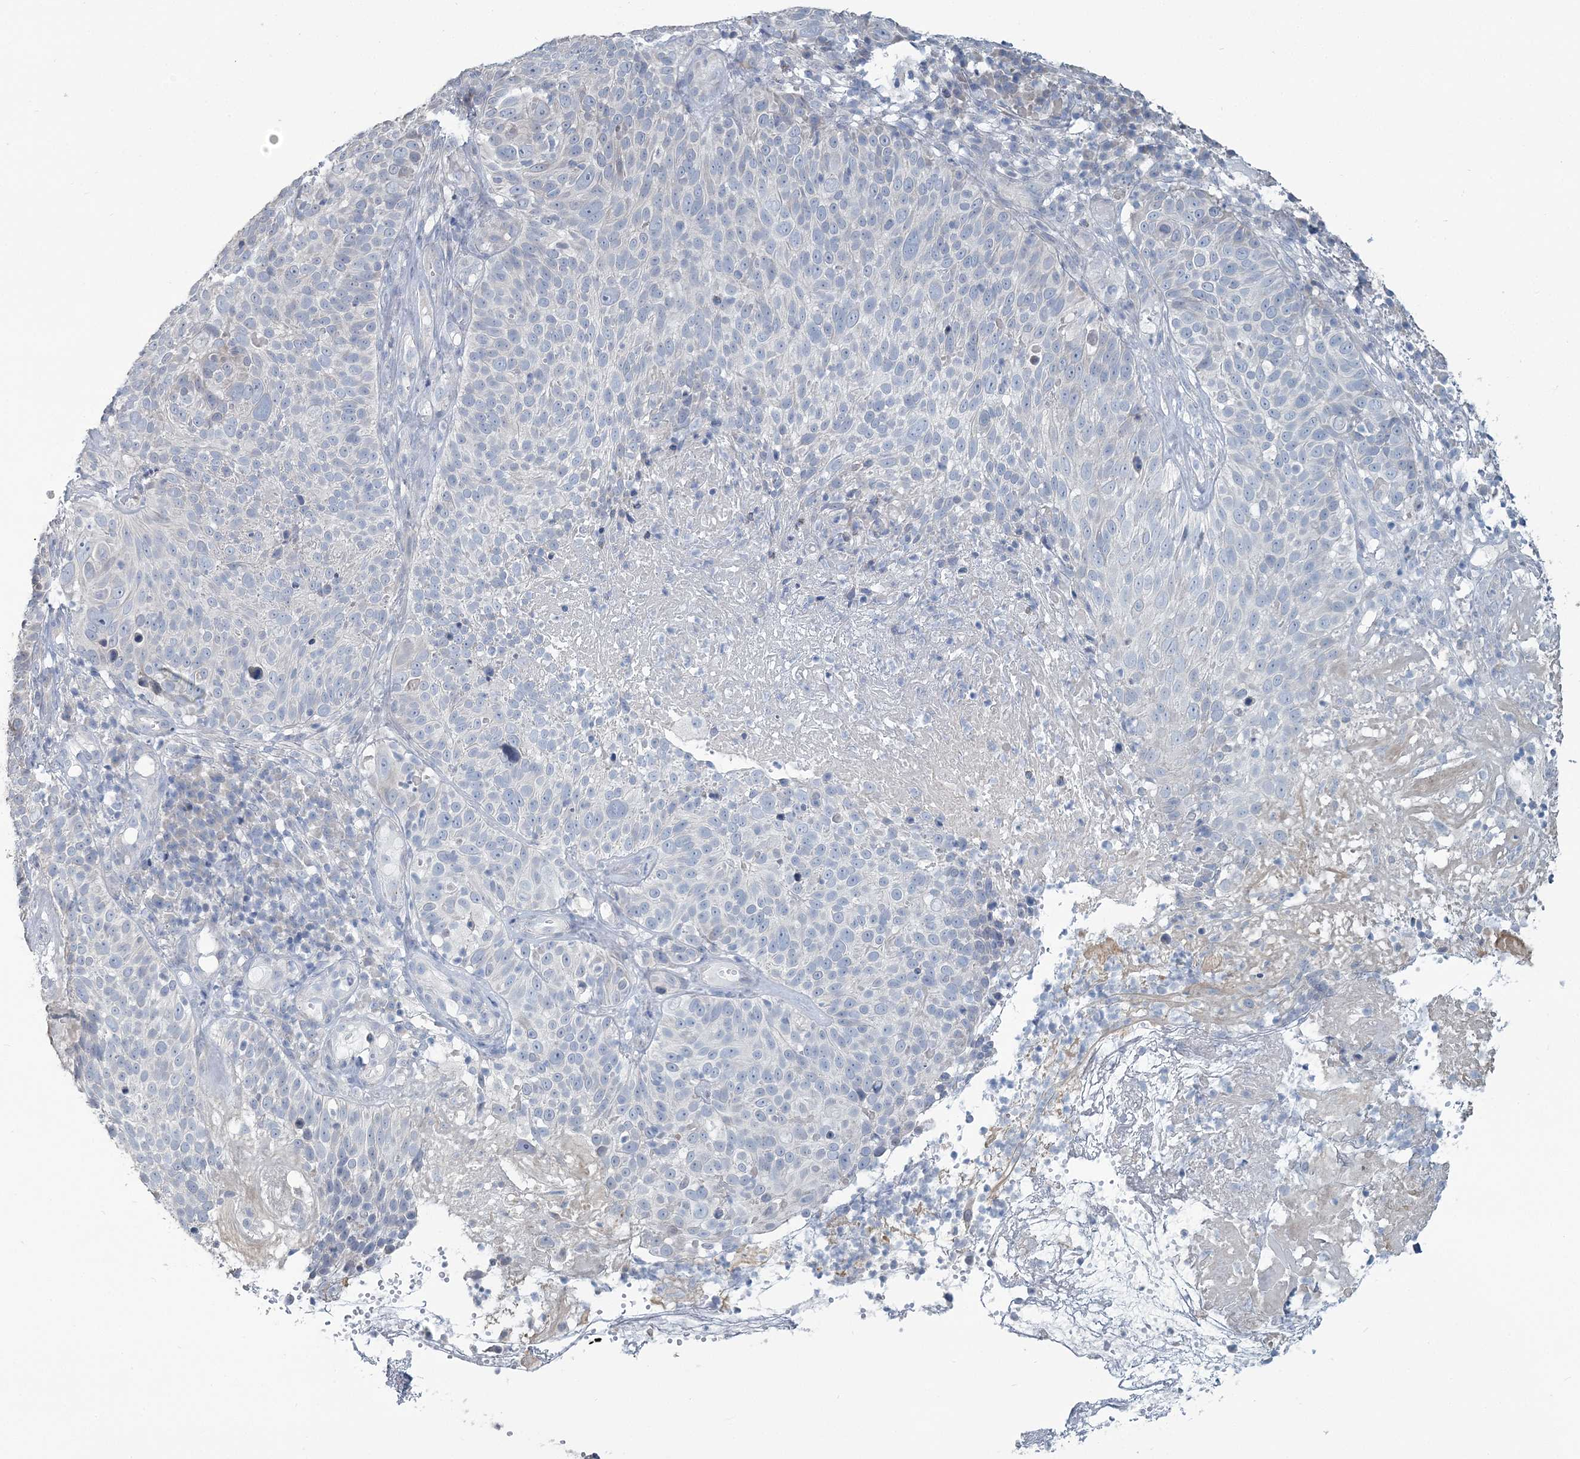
{"staining": {"intensity": "negative", "quantity": "none", "location": "none"}, "tissue": "cervical cancer", "cell_type": "Tumor cells", "image_type": "cancer", "snomed": [{"axis": "morphology", "description": "Squamous cell carcinoma, NOS"}, {"axis": "topography", "description": "Cervix"}], "caption": "Immunohistochemical staining of human cervical squamous cell carcinoma displays no significant positivity in tumor cells.", "gene": "CMBL", "patient": {"sex": "female", "age": 74}}